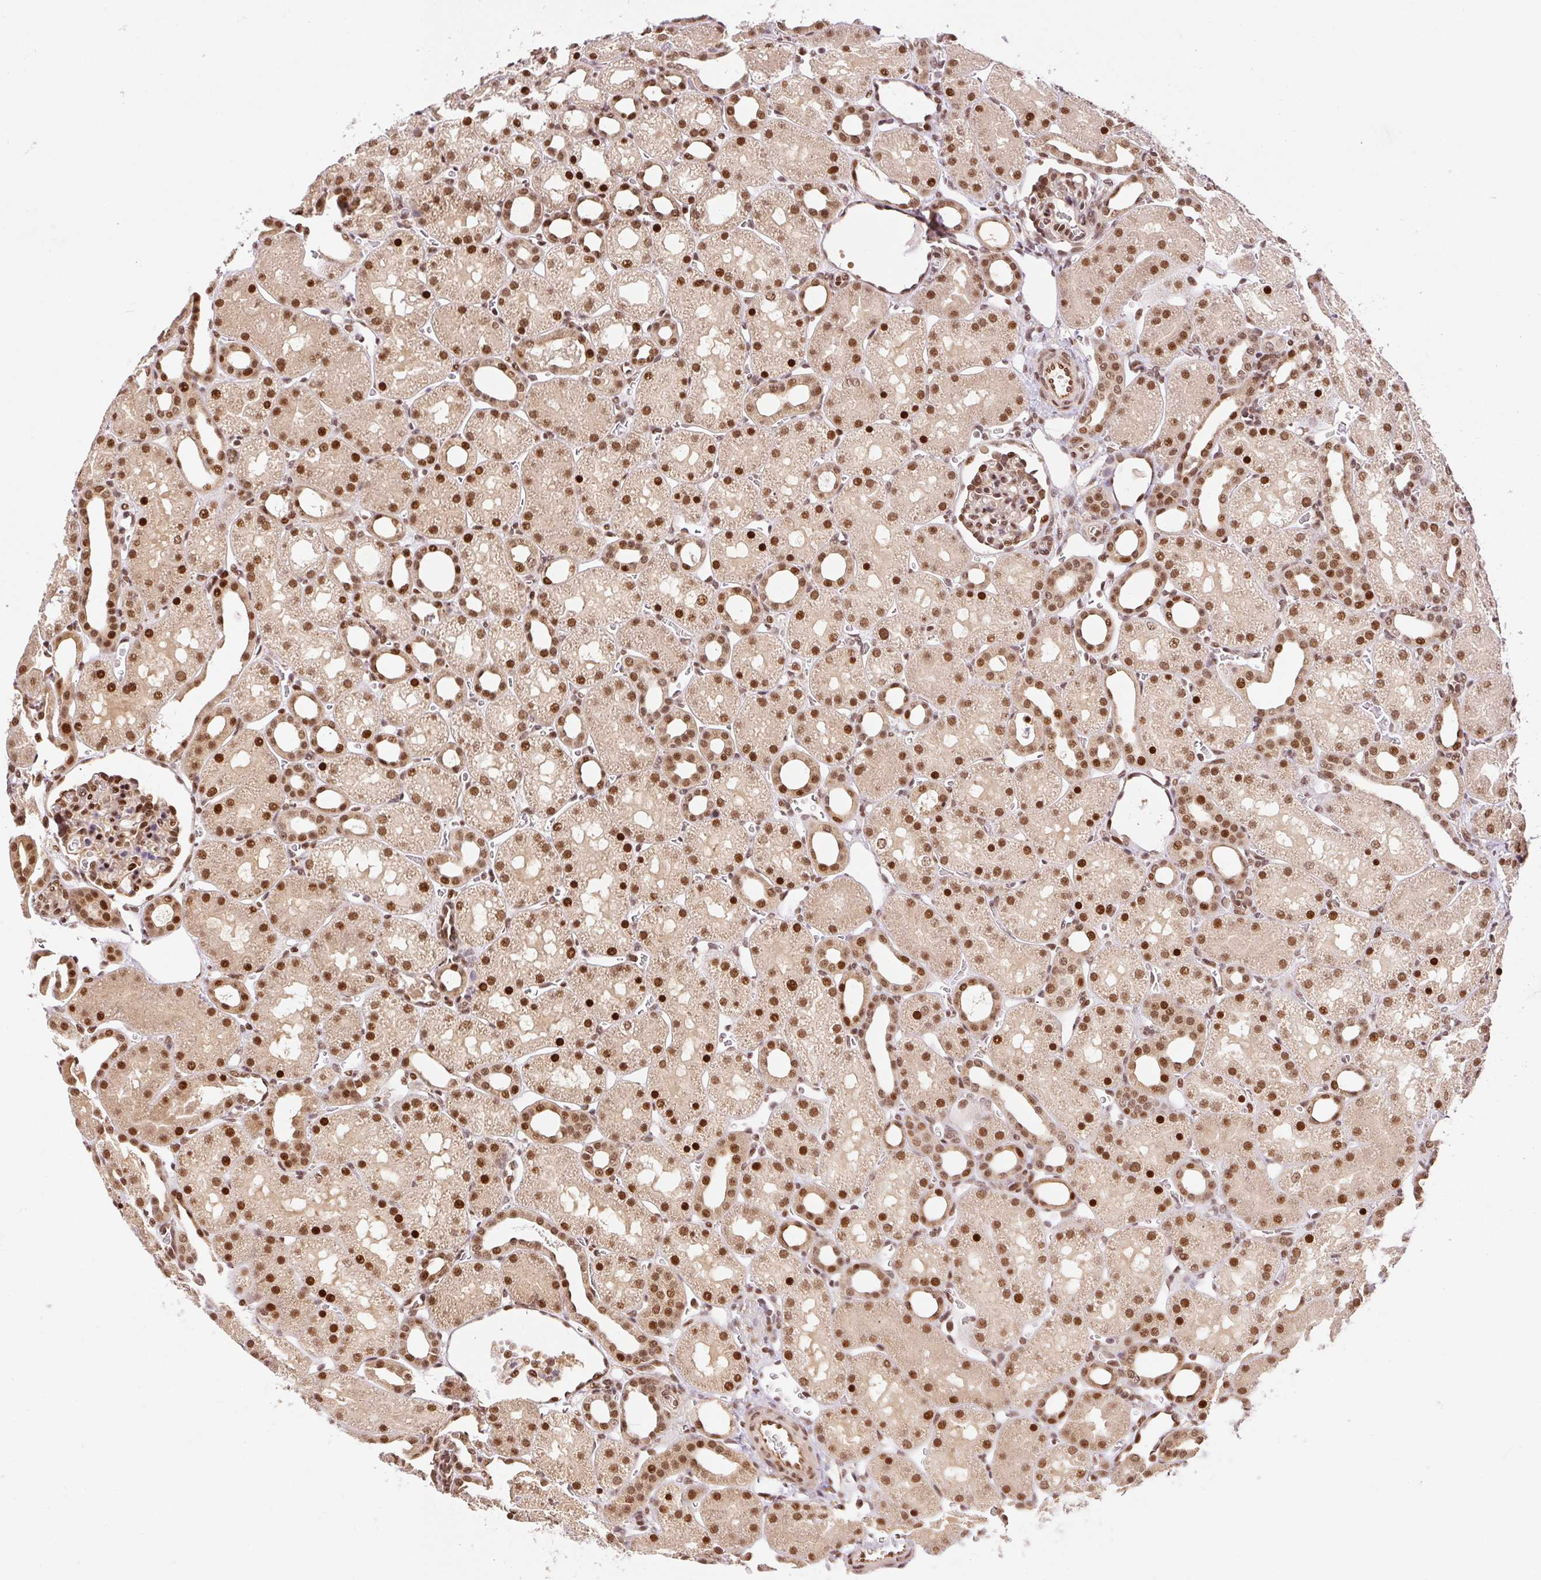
{"staining": {"intensity": "strong", "quantity": ">75%", "location": "nuclear"}, "tissue": "kidney", "cell_type": "Cells in glomeruli", "image_type": "normal", "snomed": [{"axis": "morphology", "description": "Normal tissue, NOS"}, {"axis": "topography", "description": "Kidney"}], "caption": "Protein expression analysis of normal human kidney reveals strong nuclear expression in about >75% of cells in glomeruli. (DAB (3,3'-diaminobenzidine) = brown stain, brightfield microscopy at high magnification).", "gene": "INTS8", "patient": {"sex": "male", "age": 2}}